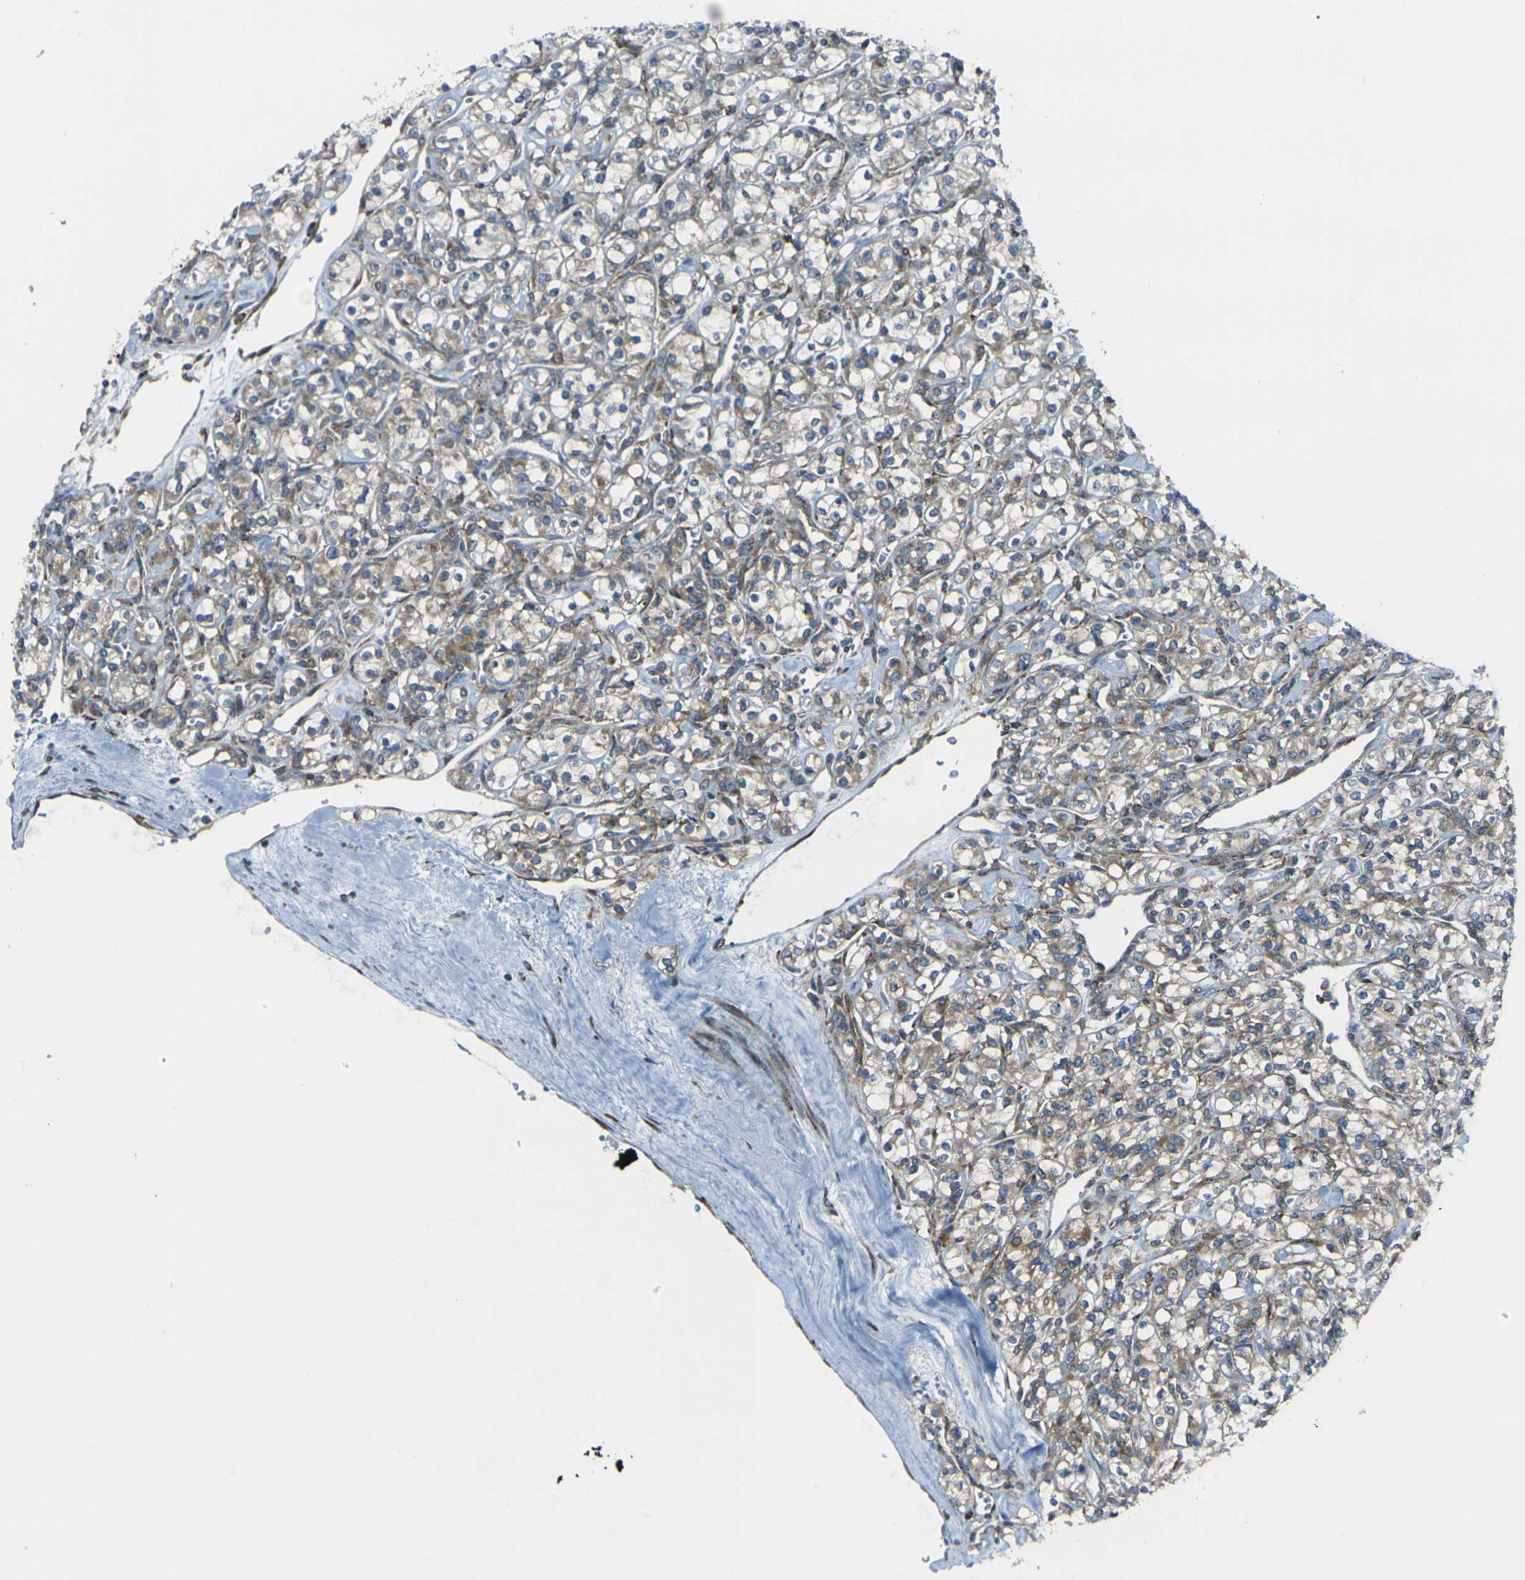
{"staining": {"intensity": "weak", "quantity": ">75%", "location": "cytoplasmic/membranous"}, "tissue": "renal cancer", "cell_type": "Tumor cells", "image_type": "cancer", "snomed": [{"axis": "morphology", "description": "Adenocarcinoma, NOS"}, {"axis": "topography", "description": "Kidney"}], "caption": "DAB immunohistochemical staining of human renal cancer exhibits weak cytoplasmic/membranous protein expression in approximately >75% of tumor cells.", "gene": "CELSR2", "patient": {"sex": "male", "age": 77}}